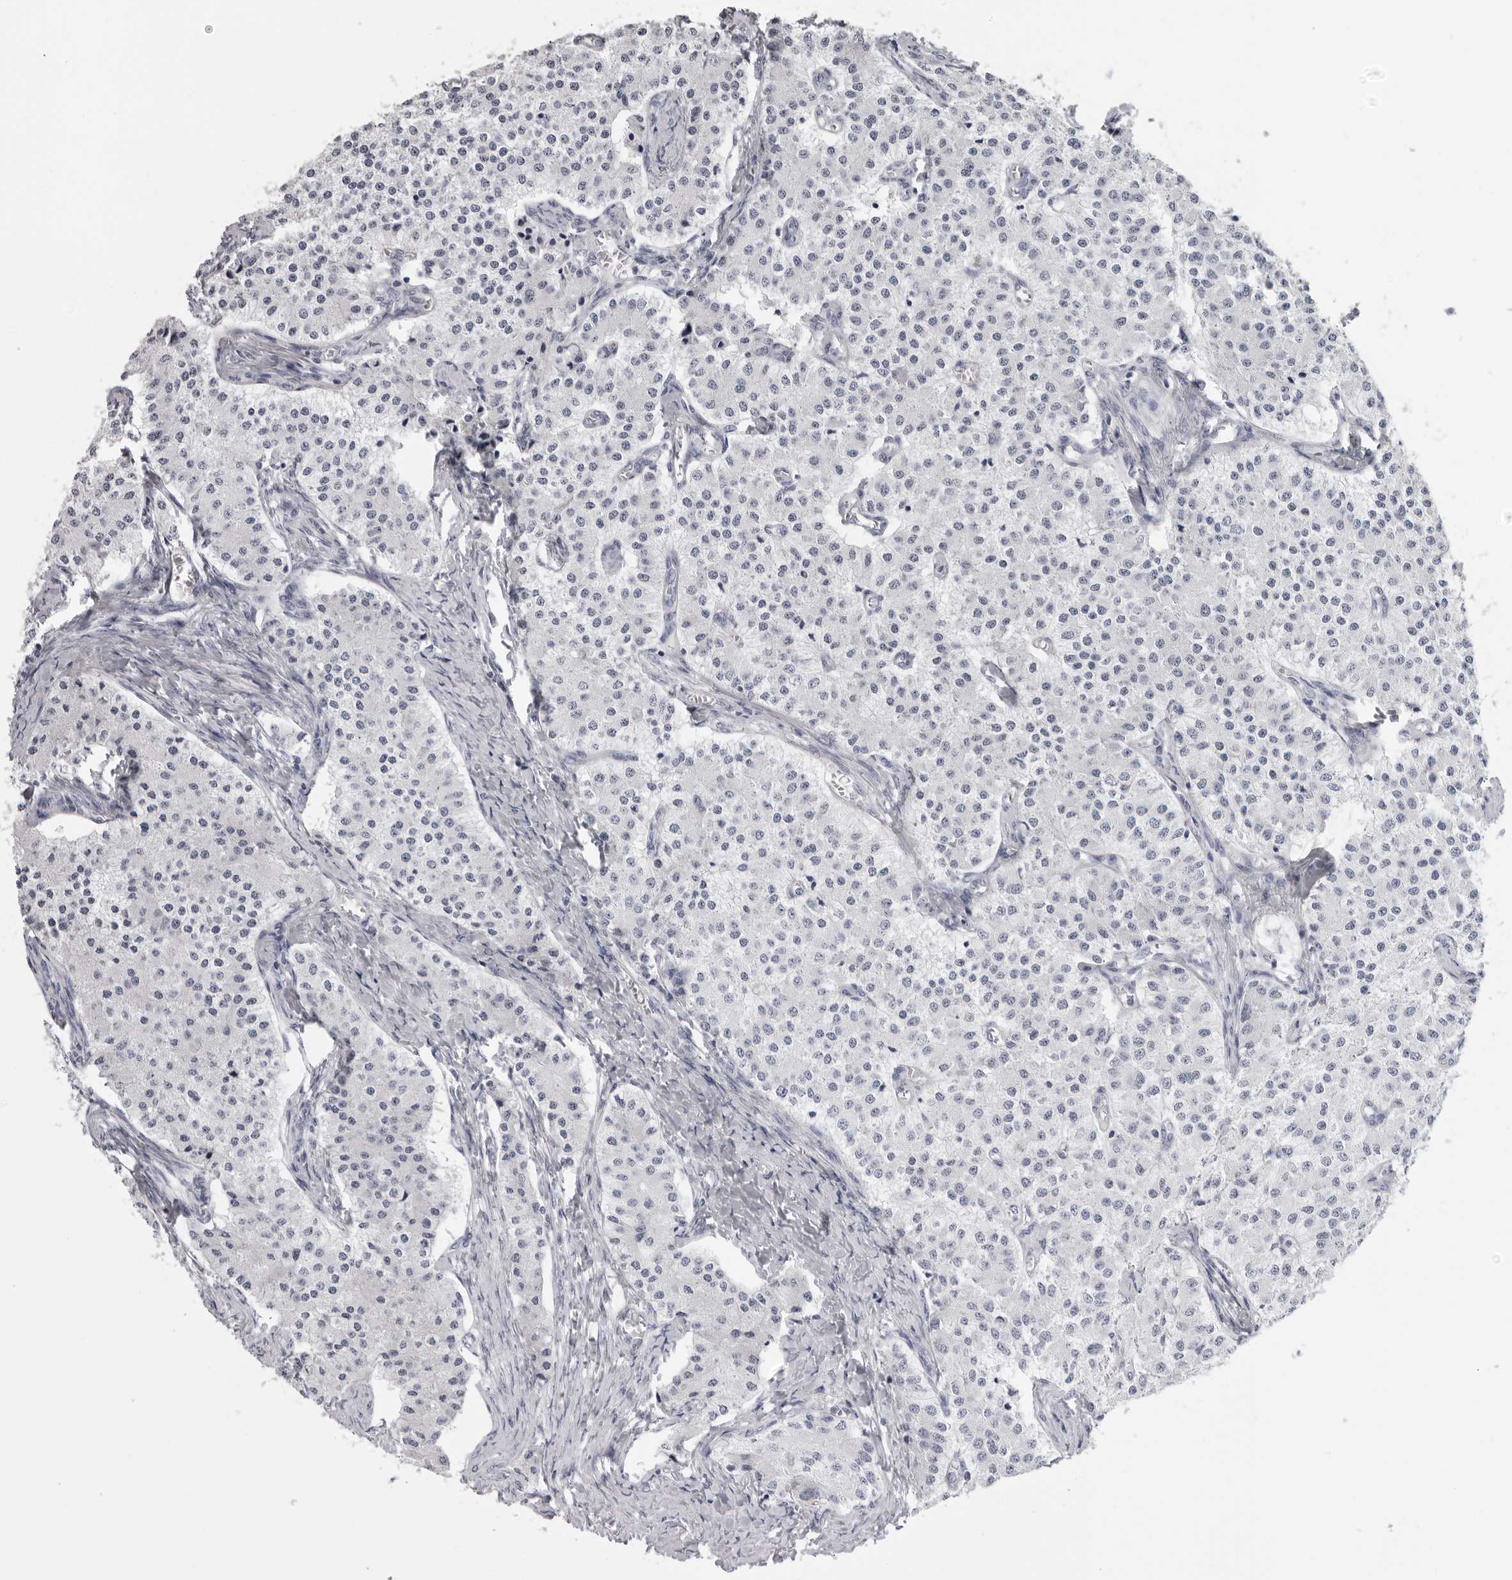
{"staining": {"intensity": "negative", "quantity": "none", "location": "none"}, "tissue": "carcinoid", "cell_type": "Tumor cells", "image_type": "cancer", "snomed": [{"axis": "morphology", "description": "Carcinoid, malignant, NOS"}, {"axis": "topography", "description": "Colon"}], "caption": "Immunohistochemistry photomicrograph of neoplastic tissue: human carcinoid stained with DAB shows no significant protein staining in tumor cells.", "gene": "DNALI1", "patient": {"sex": "female", "age": 52}}